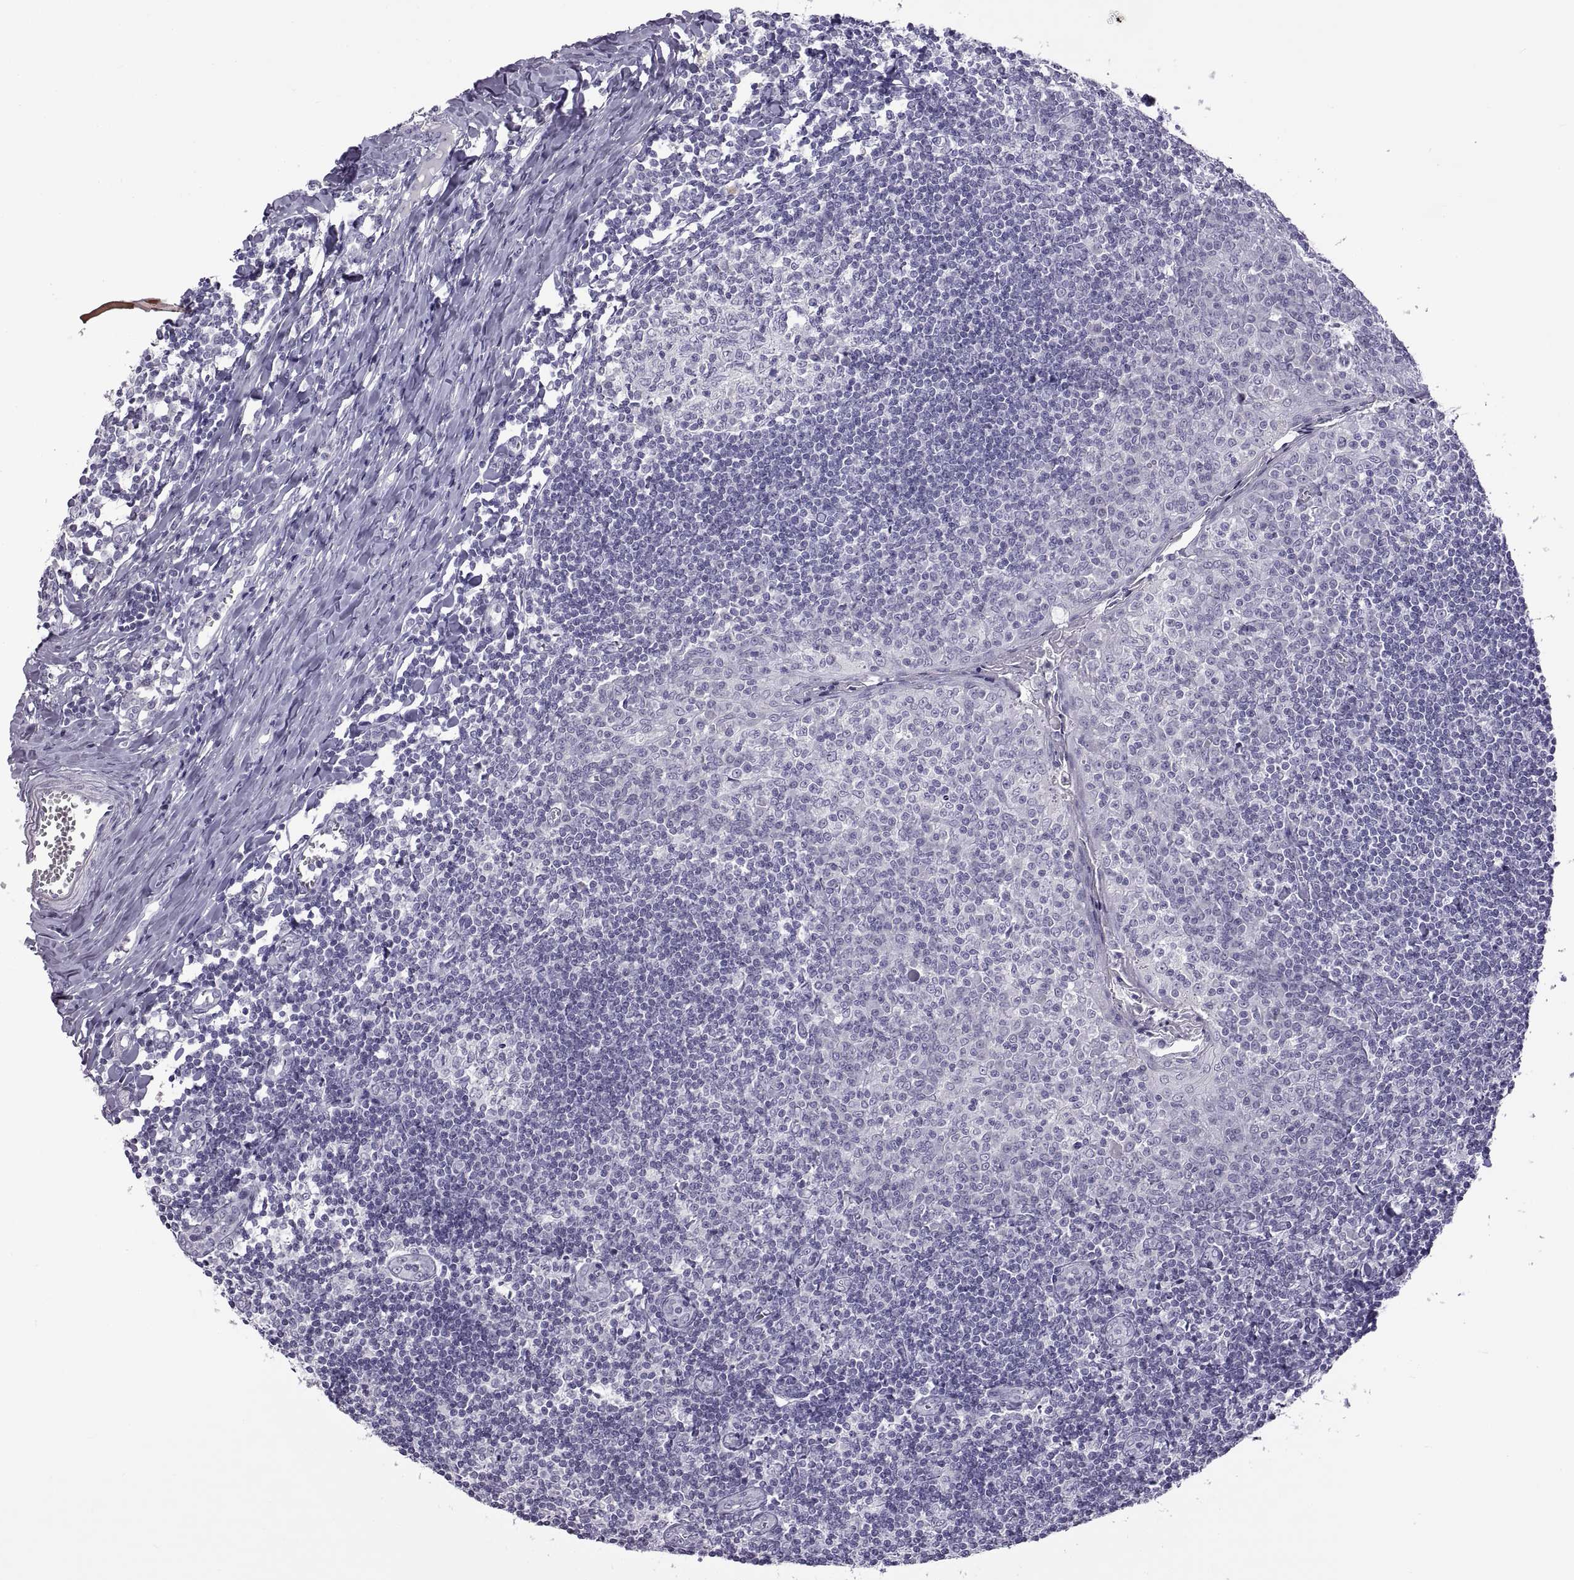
{"staining": {"intensity": "negative", "quantity": "none", "location": "none"}, "tissue": "tonsil", "cell_type": "Germinal center cells", "image_type": "normal", "snomed": [{"axis": "morphology", "description": "Normal tissue, NOS"}, {"axis": "topography", "description": "Tonsil"}], "caption": "Tonsil stained for a protein using immunohistochemistry (IHC) displays no staining germinal center cells.", "gene": "RDM1", "patient": {"sex": "female", "age": 12}}